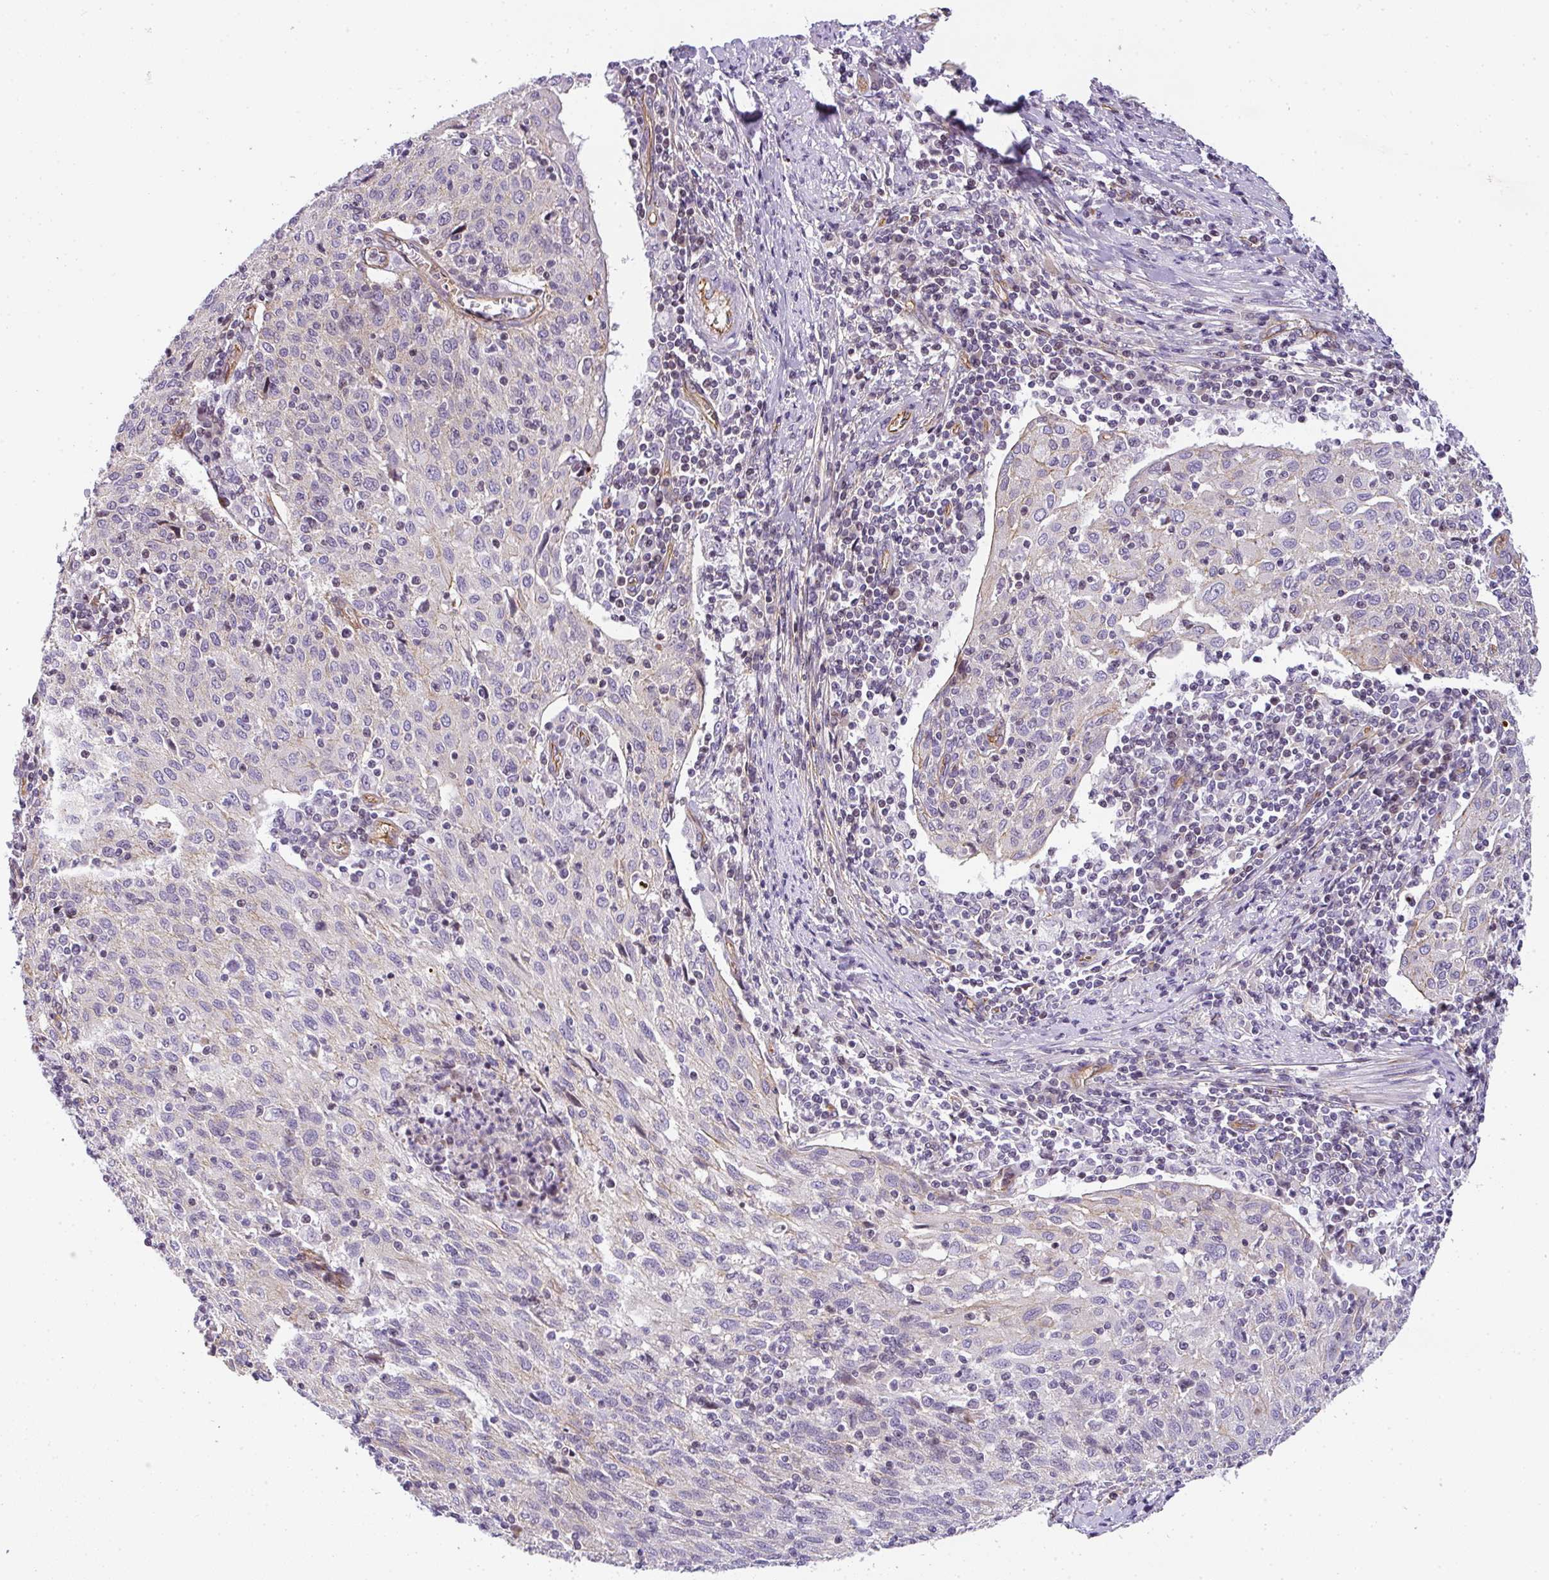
{"staining": {"intensity": "negative", "quantity": "none", "location": "none"}, "tissue": "cervical cancer", "cell_type": "Tumor cells", "image_type": "cancer", "snomed": [{"axis": "morphology", "description": "Squamous cell carcinoma, NOS"}, {"axis": "topography", "description": "Cervix"}], "caption": "DAB (3,3'-diaminobenzidine) immunohistochemical staining of cervical cancer (squamous cell carcinoma) exhibits no significant staining in tumor cells.", "gene": "OR11H4", "patient": {"sex": "female", "age": 52}}